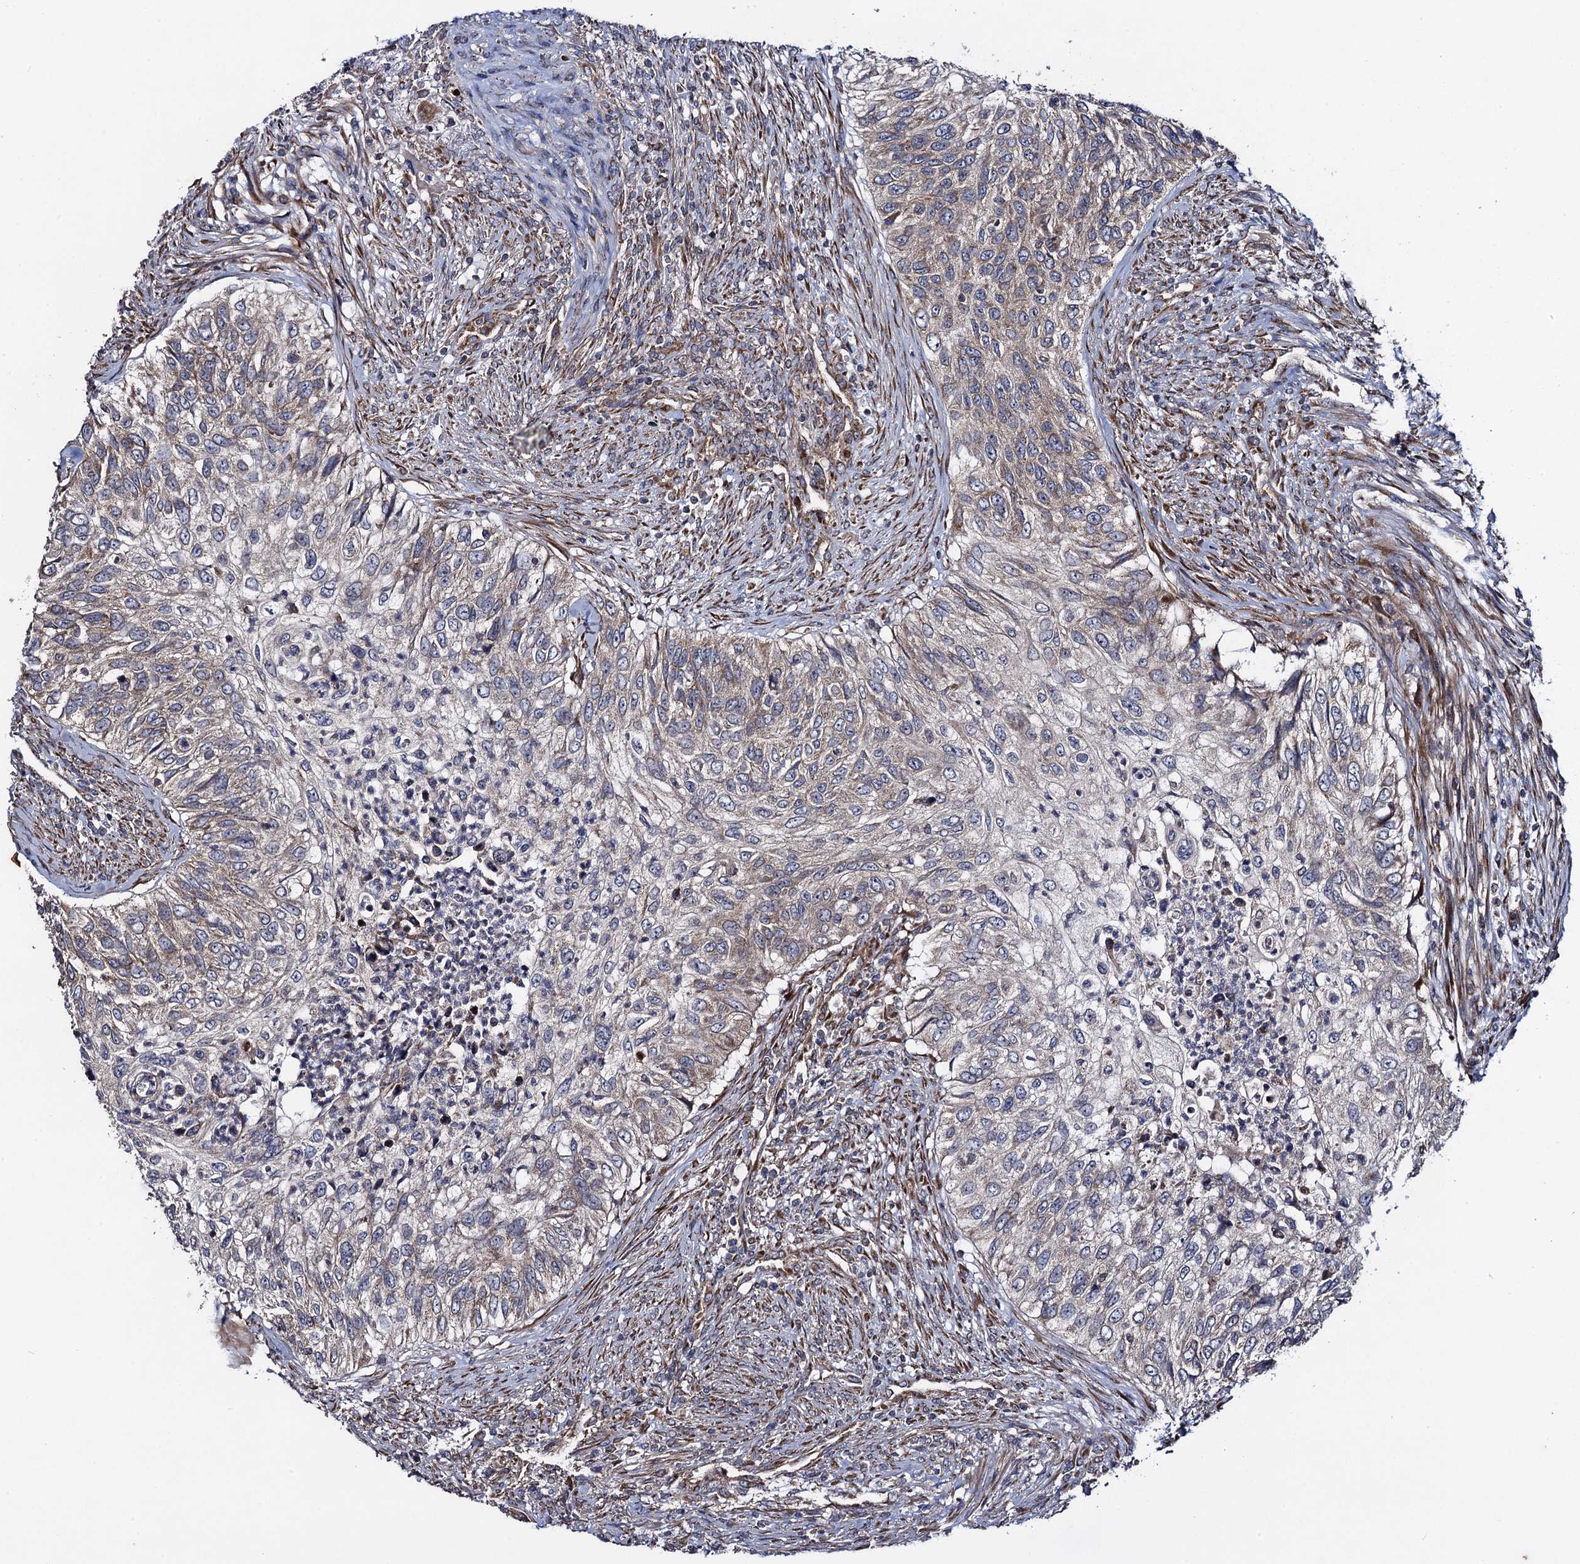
{"staining": {"intensity": "weak", "quantity": "25%-75%", "location": "cytoplasmic/membranous"}, "tissue": "urothelial cancer", "cell_type": "Tumor cells", "image_type": "cancer", "snomed": [{"axis": "morphology", "description": "Urothelial carcinoma, High grade"}, {"axis": "topography", "description": "Urinary bladder"}], "caption": "Urothelial carcinoma (high-grade) was stained to show a protein in brown. There is low levels of weak cytoplasmic/membranous positivity in approximately 25%-75% of tumor cells.", "gene": "HAUS1", "patient": {"sex": "female", "age": 60}}